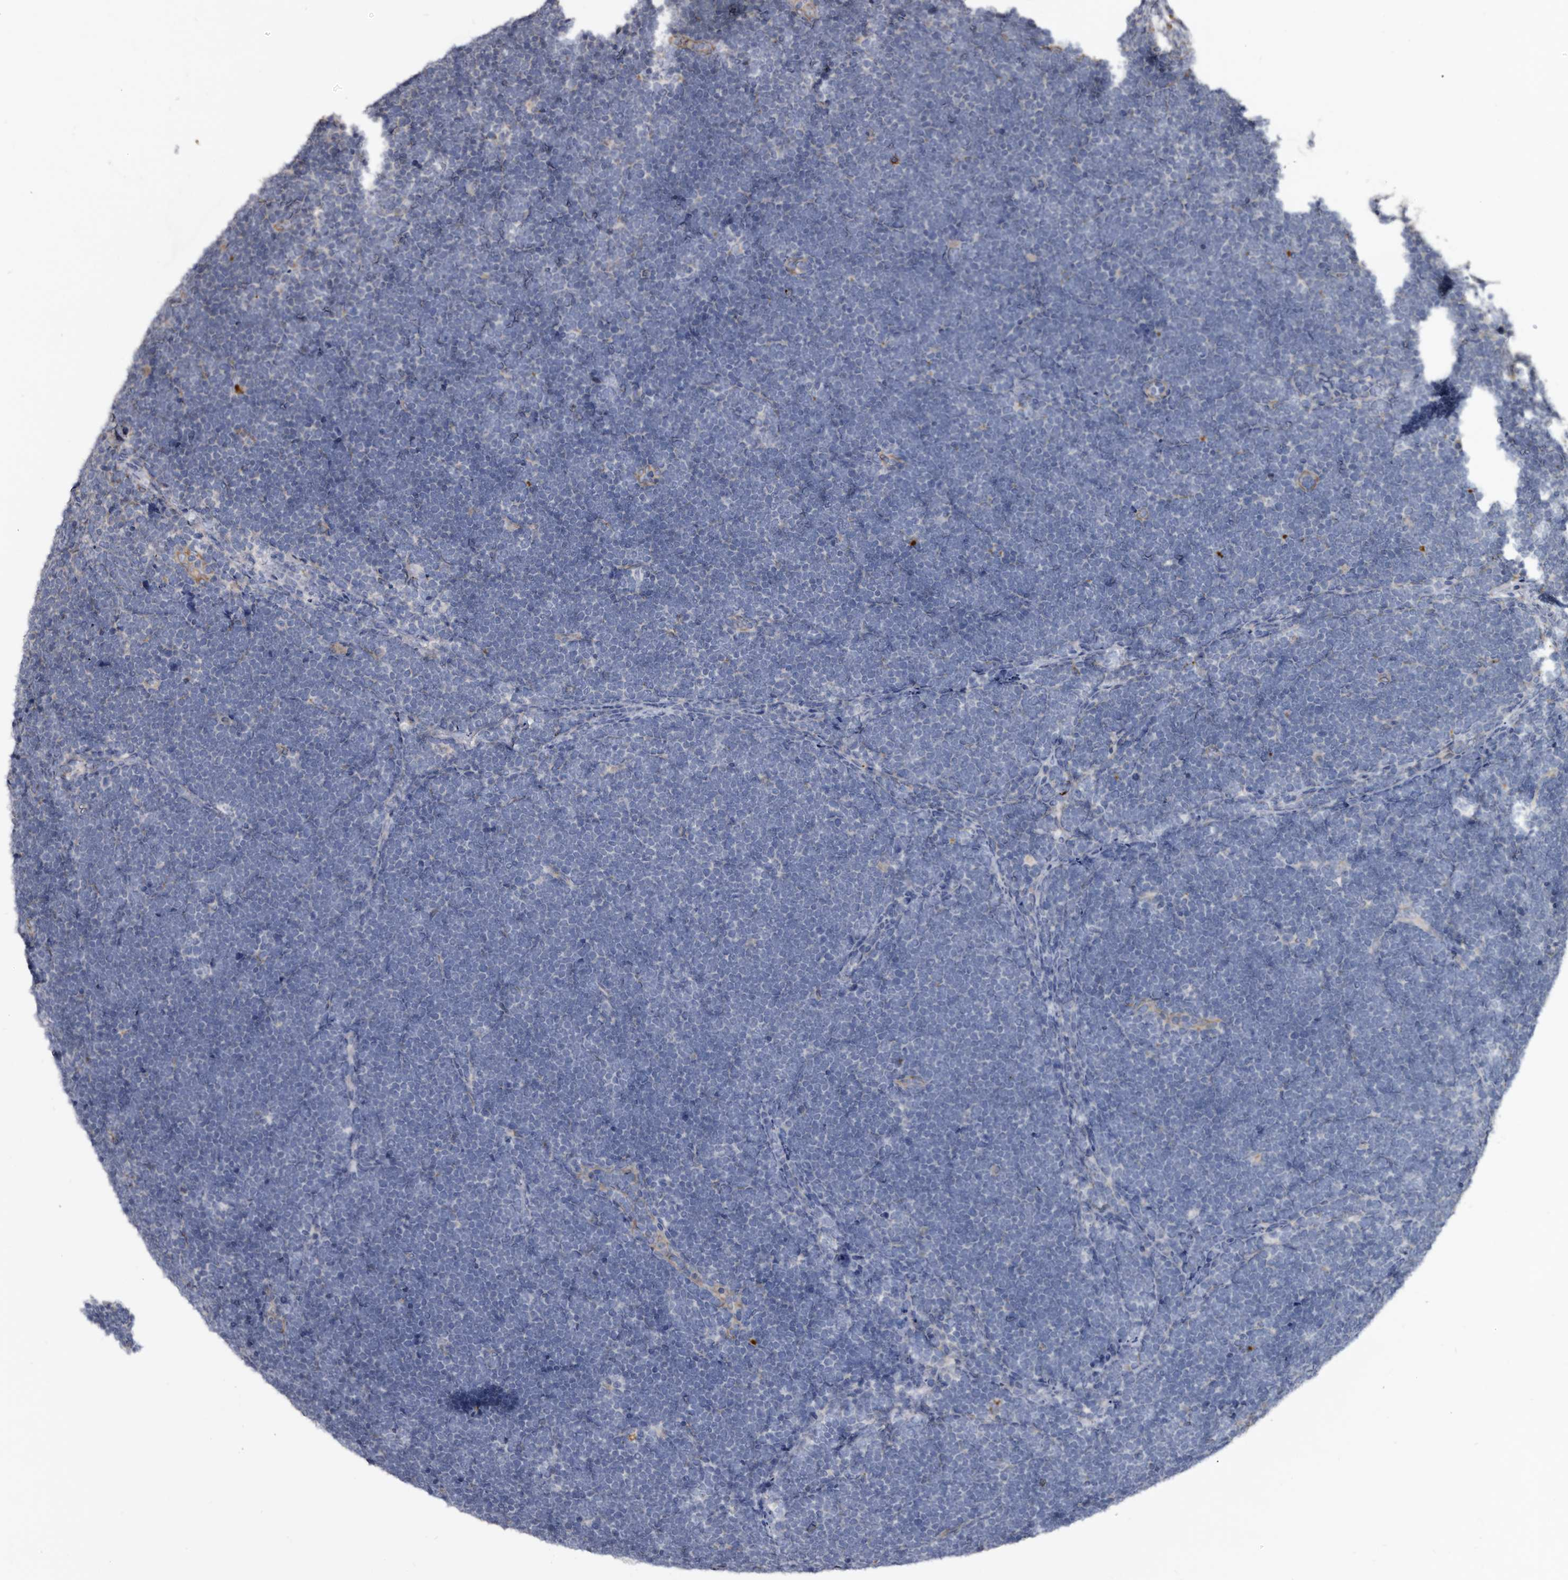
{"staining": {"intensity": "negative", "quantity": "none", "location": "none"}, "tissue": "lymphoma", "cell_type": "Tumor cells", "image_type": "cancer", "snomed": [{"axis": "morphology", "description": "Malignant lymphoma, non-Hodgkin's type, High grade"}, {"axis": "topography", "description": "Lymph node"}], "caption": "High-grade malignant lymphoma, non-Hodgkin's type stained for a protein using immunohistochemistry (IHC) displays no staining tumor cells.", "gene": "CTSA", "patient": {"sex": "male", "age": 13}}